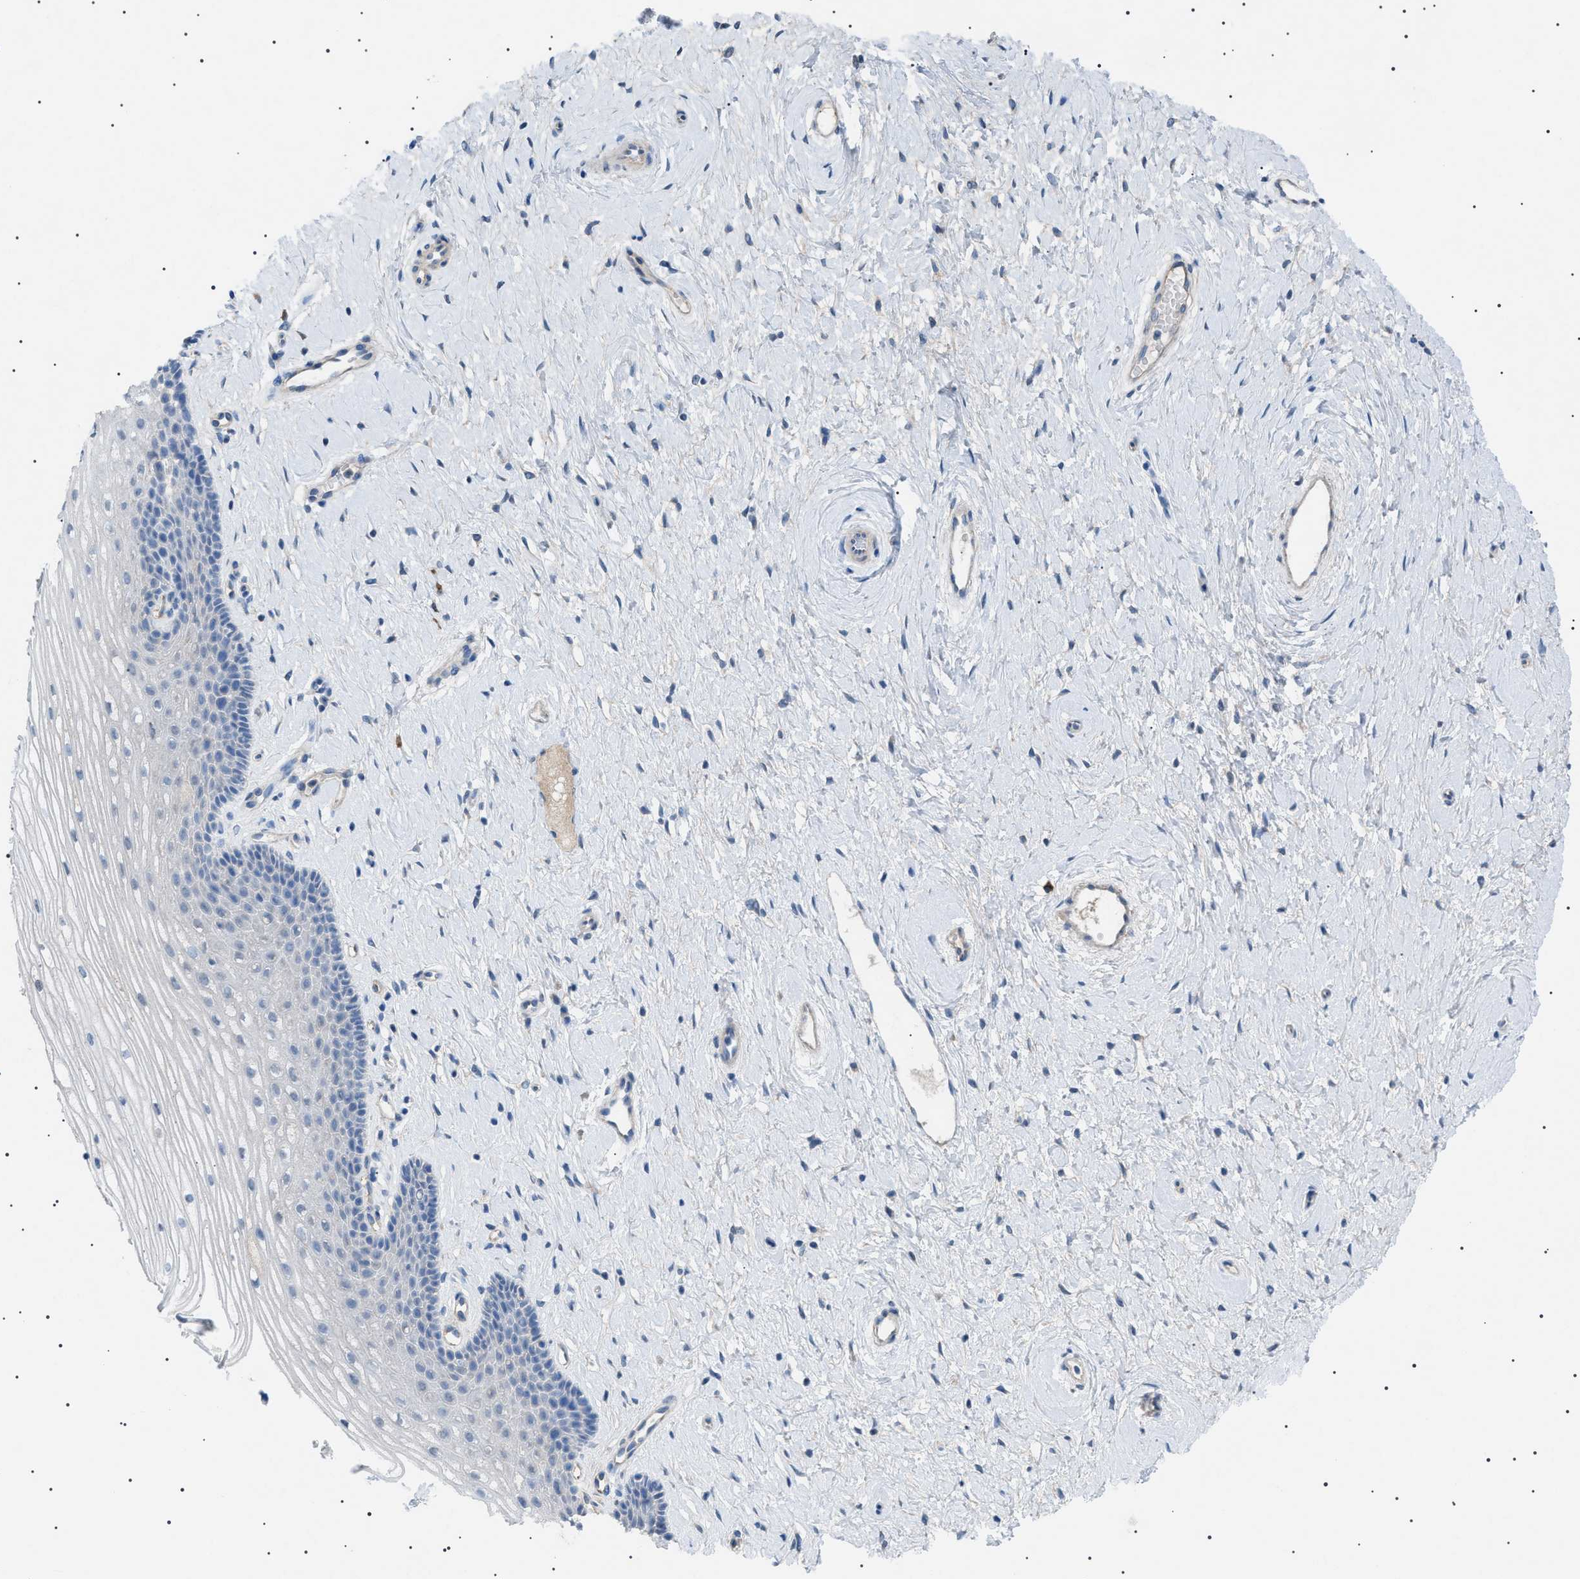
{"staining": {"intensity": "negative", "quantity": "none", "location": "none"}, "tissue": "cervix", "cell_type": "Squamous epithelial cells", "image_type": "normal", "snomed": [{"axis": "morphology", "description": "Normal tissue, NOS"}, {"axis": "topography", "description": "Cervix"}], "caption": "DAB (3,3'-diaminobenzidine) immunohistochemical staining of benign human cervix exhibits no significant positivity in squamous epithelial cells. (Brightfield microscopy of DAB (3,3'-diaminobenzidine) IHC at high magnification).", "gene": "ADAMTS1", "patient": {"sex": "female", "age": 39}}